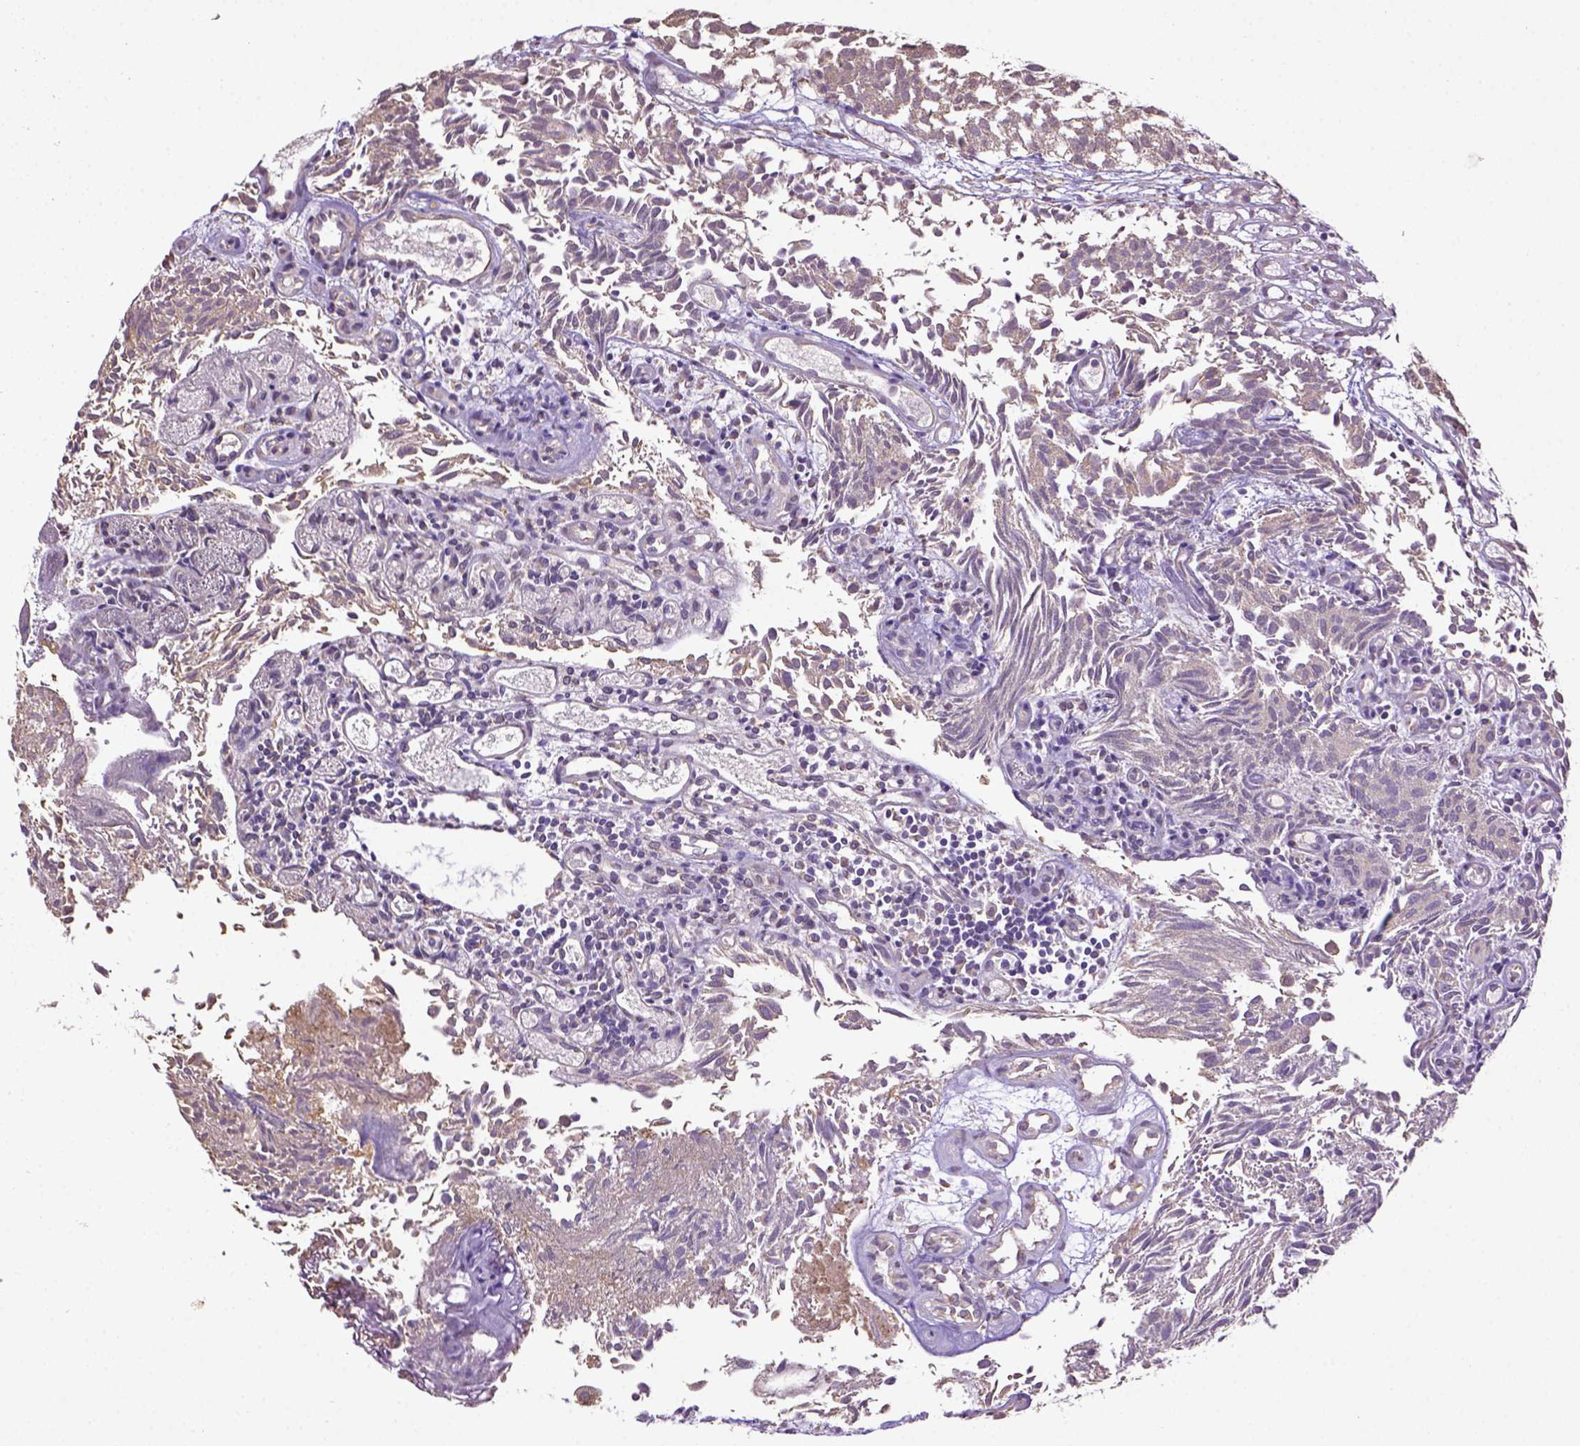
{"staining": {"intensity": "weak", "quantity": ">75%", "location": "cytoplasmic/membranous"}, "tissue": "urothelial cancer", "cell_type": "Tumor cells", "image_type": "cancer", "snomed": [{"axis": "morphology", "description": "Urothelial carcinoma, Low grade"}, {"axis": "topography", "description": "Urinary bladder"}], "caption": "This histopathology image displays low-grade urothelial carcinoma stained with immunohistochemistry to label a protein in brown. The cytoplasmic/membranous of tumor cells show weak positivity for the protein. Nuclei are counter-stained blue.", "gene": "WDR17", "patient": {"sex": "male", "age": 70}}